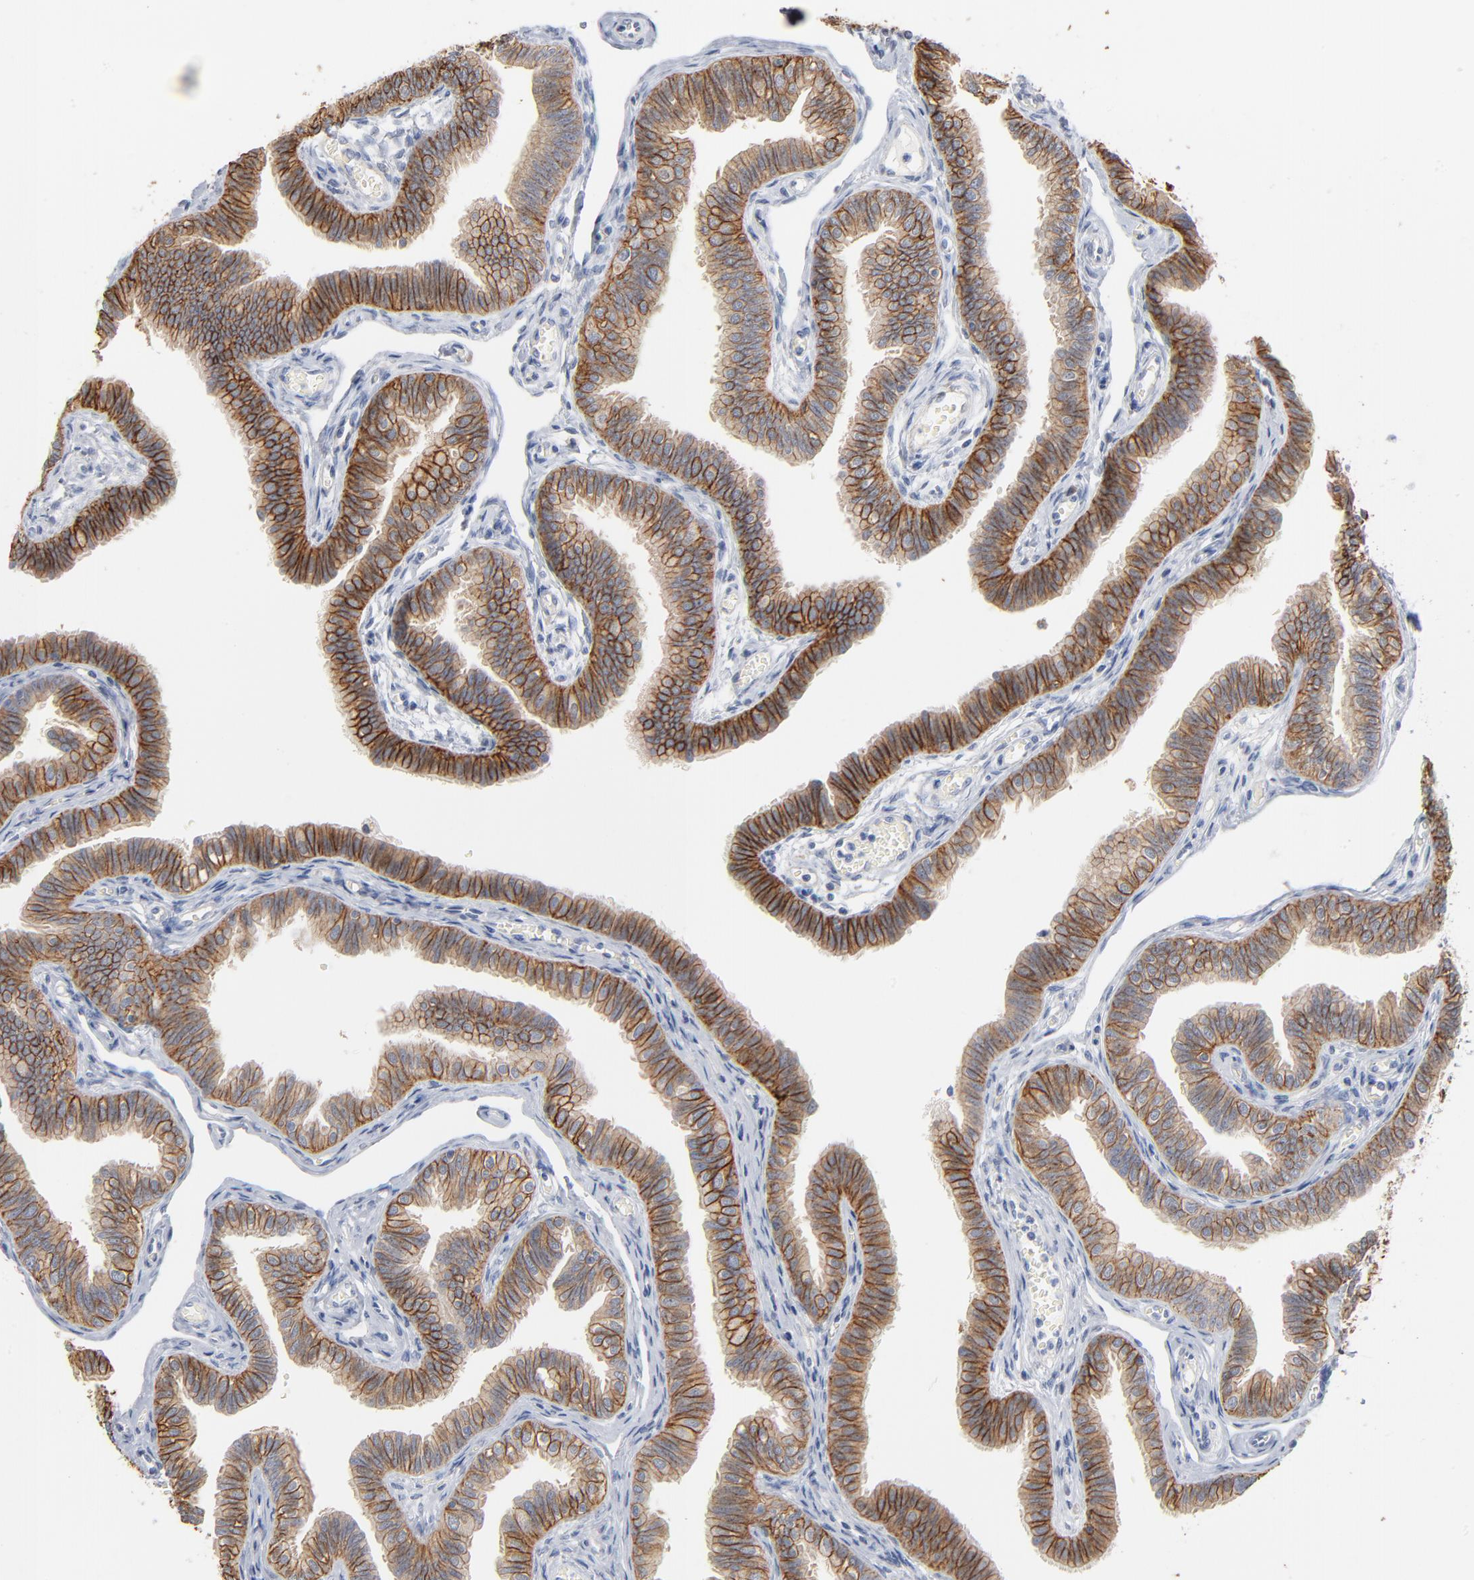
{"staining": {"intensity": "strong", "quantity": ">75%", "location": "cytoplasmic/membranous"}, "tissue": "fallopian tube", "cell_type": "Glandular cells", "image_type": "normal", "snomed": [{"axis": "morphology", "description": "Normal tissue, NOS"}, {"axis": "morphology", "description": "Dermoid, NOS"}, {"axis": "topography", "description": "Fallopian tube"}], "caption": "DAB immunohistochemical staining of unremarkable human fallopian tube displays strong cytoplasmic/membranous protein expression in approximately >75% of glandular cells.", "gene": "EPCAM", "patient": {"sex": "female", "age": 33}}